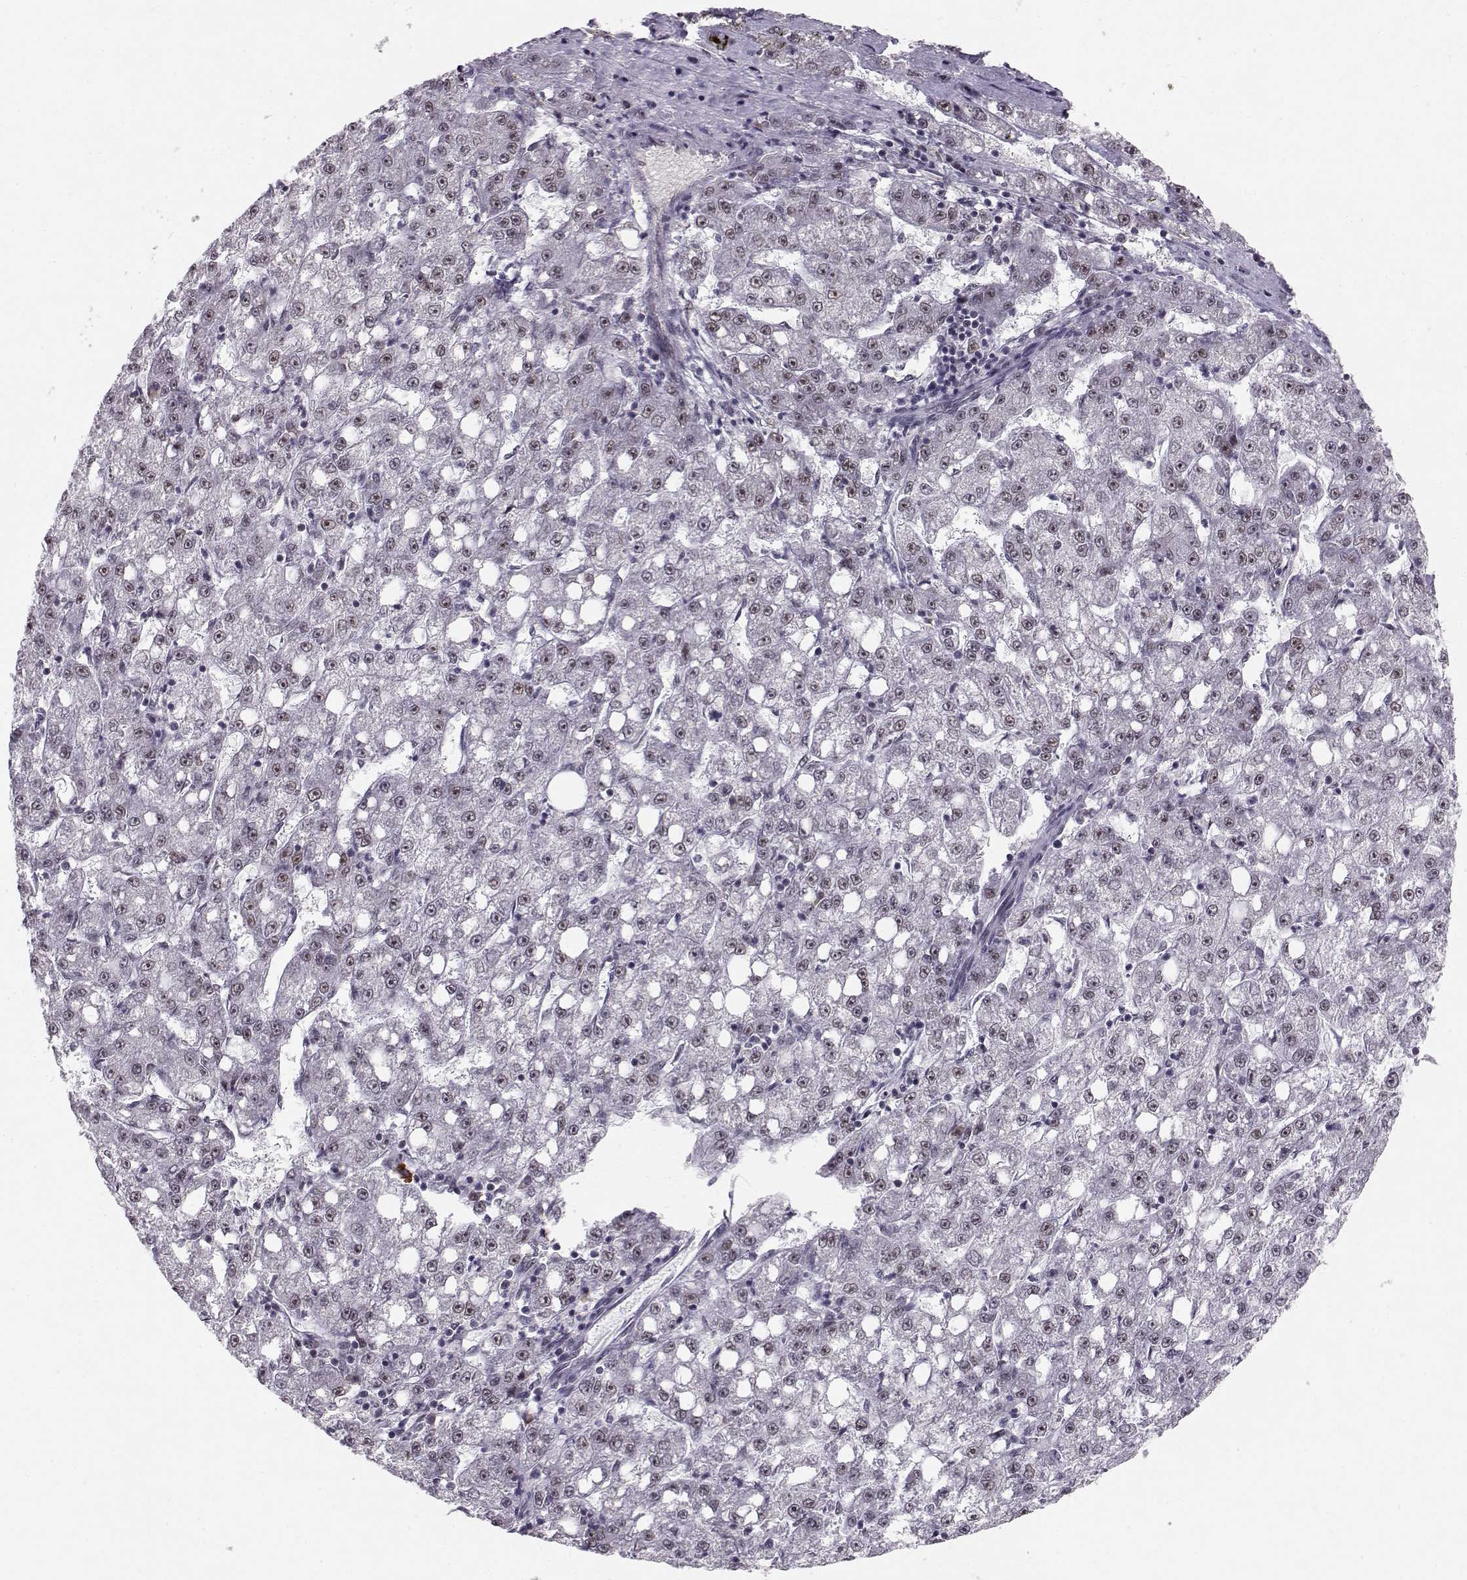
{"staining": {"intensity": "weak", "quantity": "<25%", "location": "nuclear"}, "tissue": "liver cancer", "cell_type": "Tumor cells", "image_type": "cancer", "snomed": [{"axis": "morphology", "description": "Carcinoma, Hepatocellular, NOS"}, {"axis": "topography", "description": "Liver"}], "caption": "Tumor cells show no significant protein positivity in liver hepatocellular carcinoma.", "gene": "RPP38", "patient": {"sex": "female", "age": 65}}